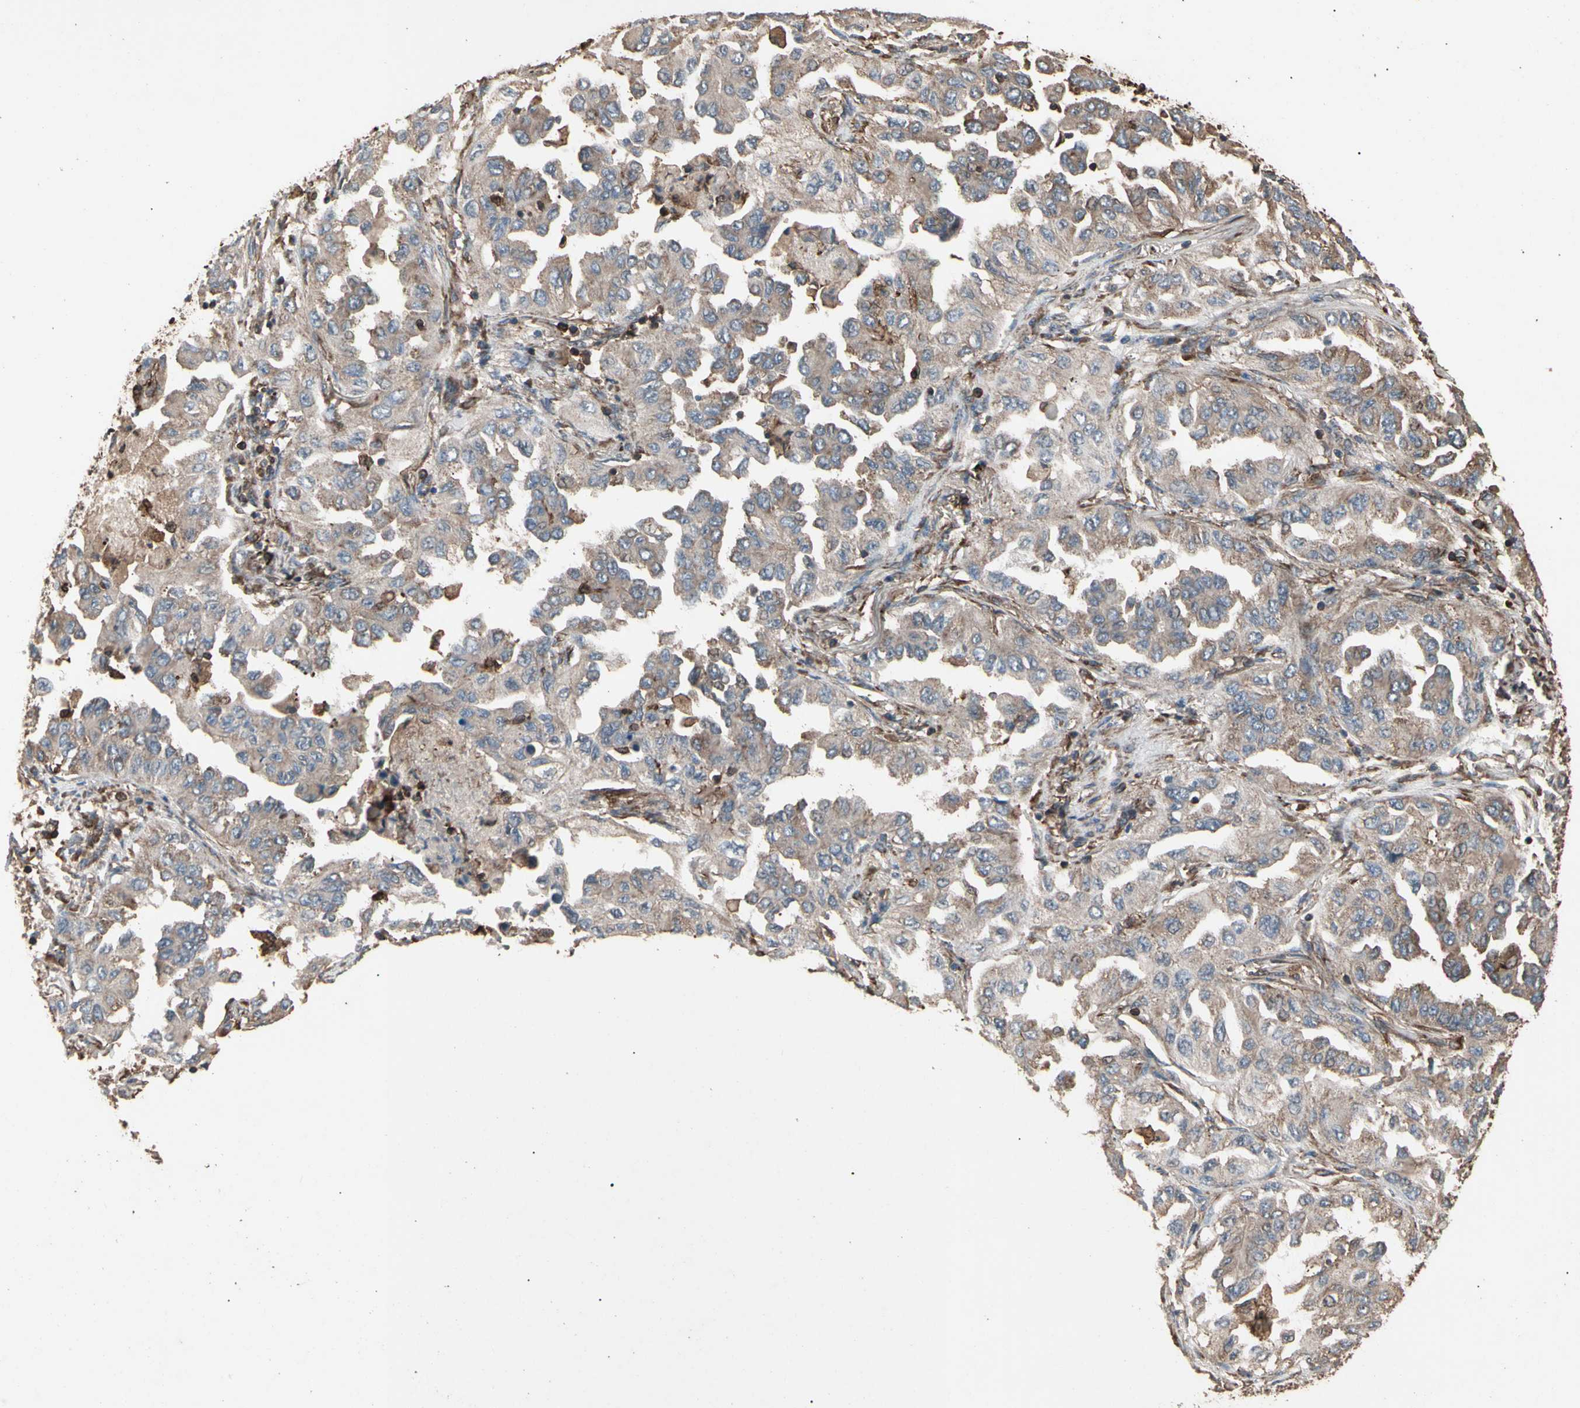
{"staining": {"intensity": "moderate", "quantity": ">75%", "location": "cytoplasmic/membranous"}, "tissue": "lung cancer", "cell_type": "Tumor cells", "image_type": "cancer", "snomed": [{"axis": "morphology", "description": "Adenocarcinoma, NOS"}, {"axis": "topography", "description": "Lung"}], "caption": "IHC histopathology image of adenocarcinoma (lung) stained for a protein (brown), which shows medium levels of moderate cytoplasmic/membranous staining in about >75% of tumor cells.", "gene": "AGBL2", "patient": {"sex": "female", "age": 65}}